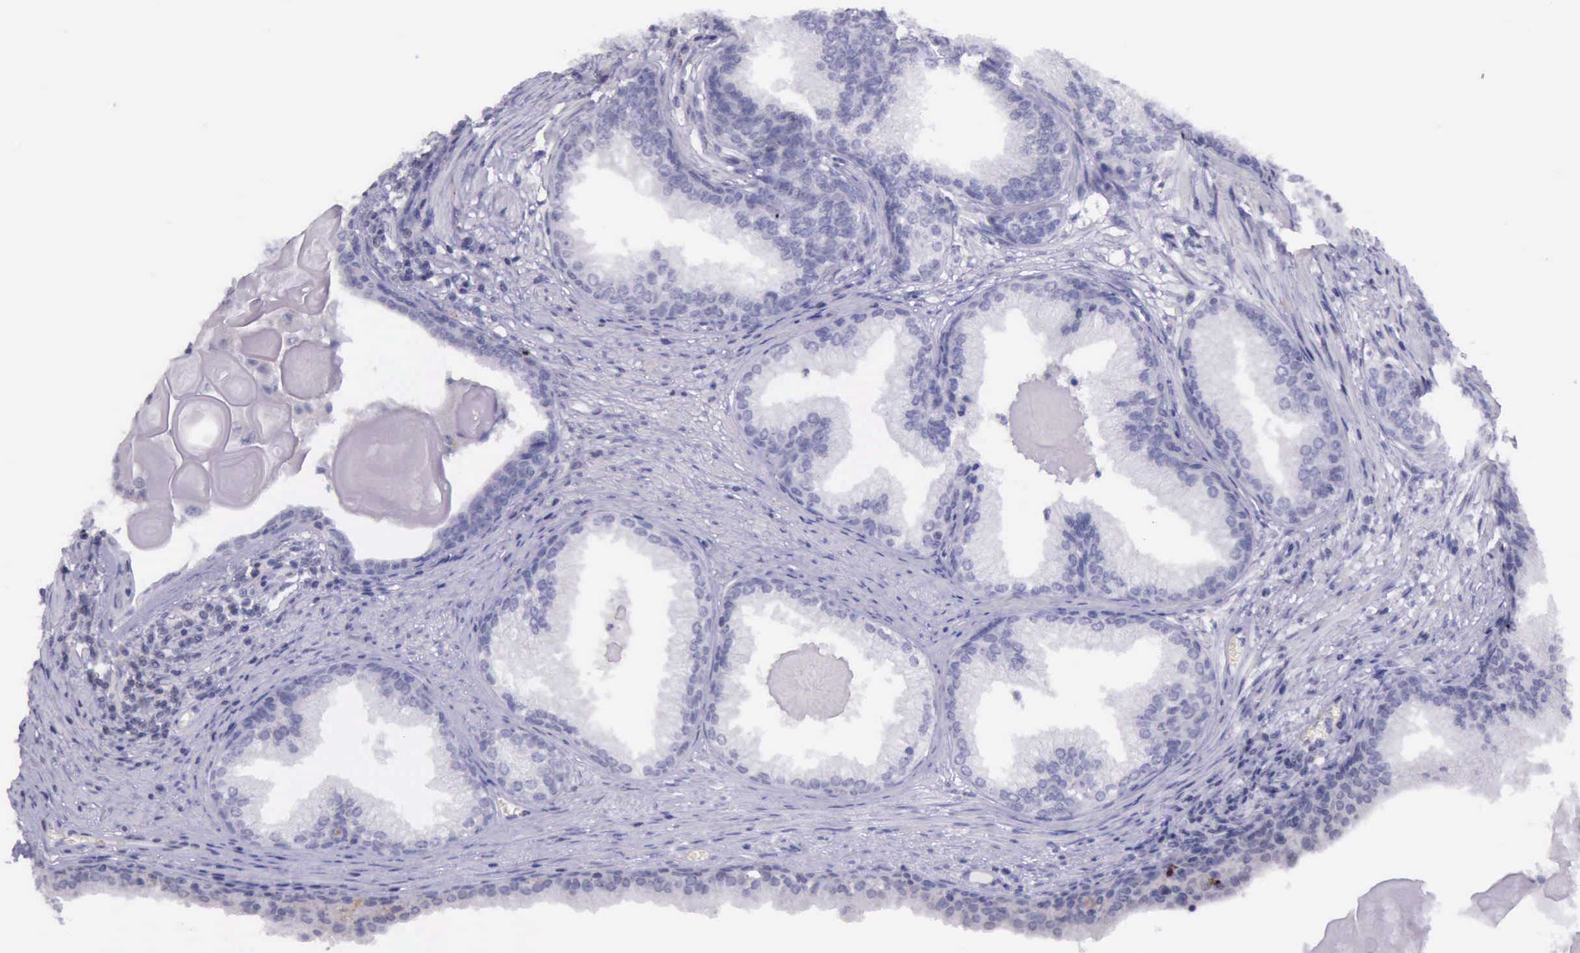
{"staining": {"intensity": "negative", "quantity": "none", "location": "none"}, "tissue": "prostate cancer", "cell_type": "Tumor cells", "image_type": "cancer", "snomed": [{"axis": "morphology", "description": "Adenocarcinoma, Medium grade"}, {"axis": "topography", "description": "Prostate"}], "caption": "DAB immunohistochemical staining of human medium-grade adenocarcinoma (prostate) shows no significant positivity in tumor cells.", "gene": "PARP1", "patient": {"sex": "male", "age": 79}}